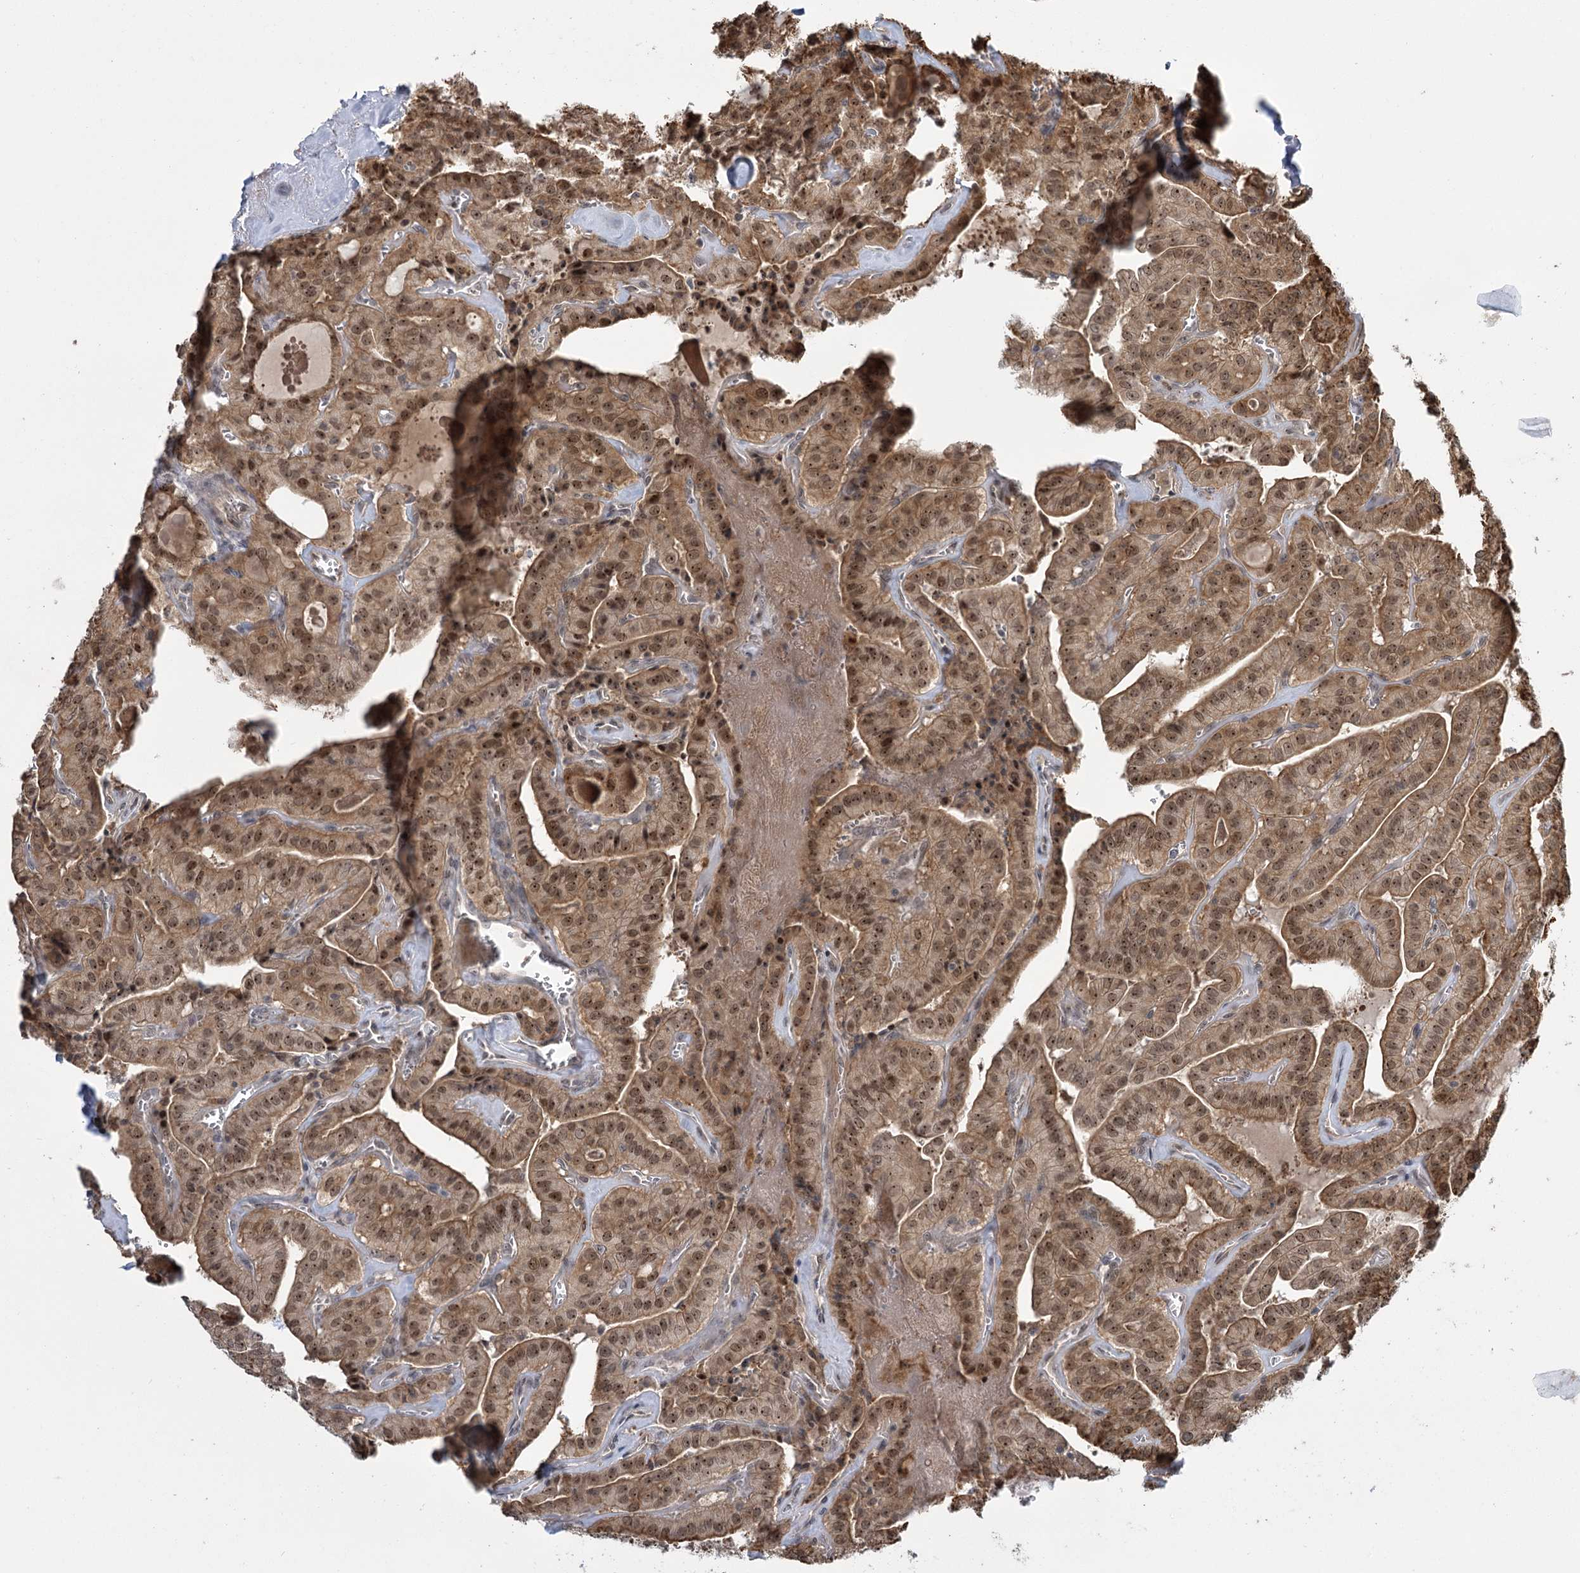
{"staining": {"intensity": "moderate", "quantity": ">75%", "location": "cytoplasmic/membranous,nuclear"}, "tissue": "thyroid cancer", "cell_type": "Tumor cells", "image_type": "cancer", "snomed": [{"axis": "morphology", "description": "Papillary adenocarcinoma, NOS"}, {"axis": "topography", "description": "Thyroid gland"}], "caption": "Thyroid papillary adenocarcinoma tissue exhibits moderate cytoplasmic/membranous and nuclear expression in approximately >75% of tumor cells", "gene": "SERGEF", "patient": {"sex": "male", "age": 52}}